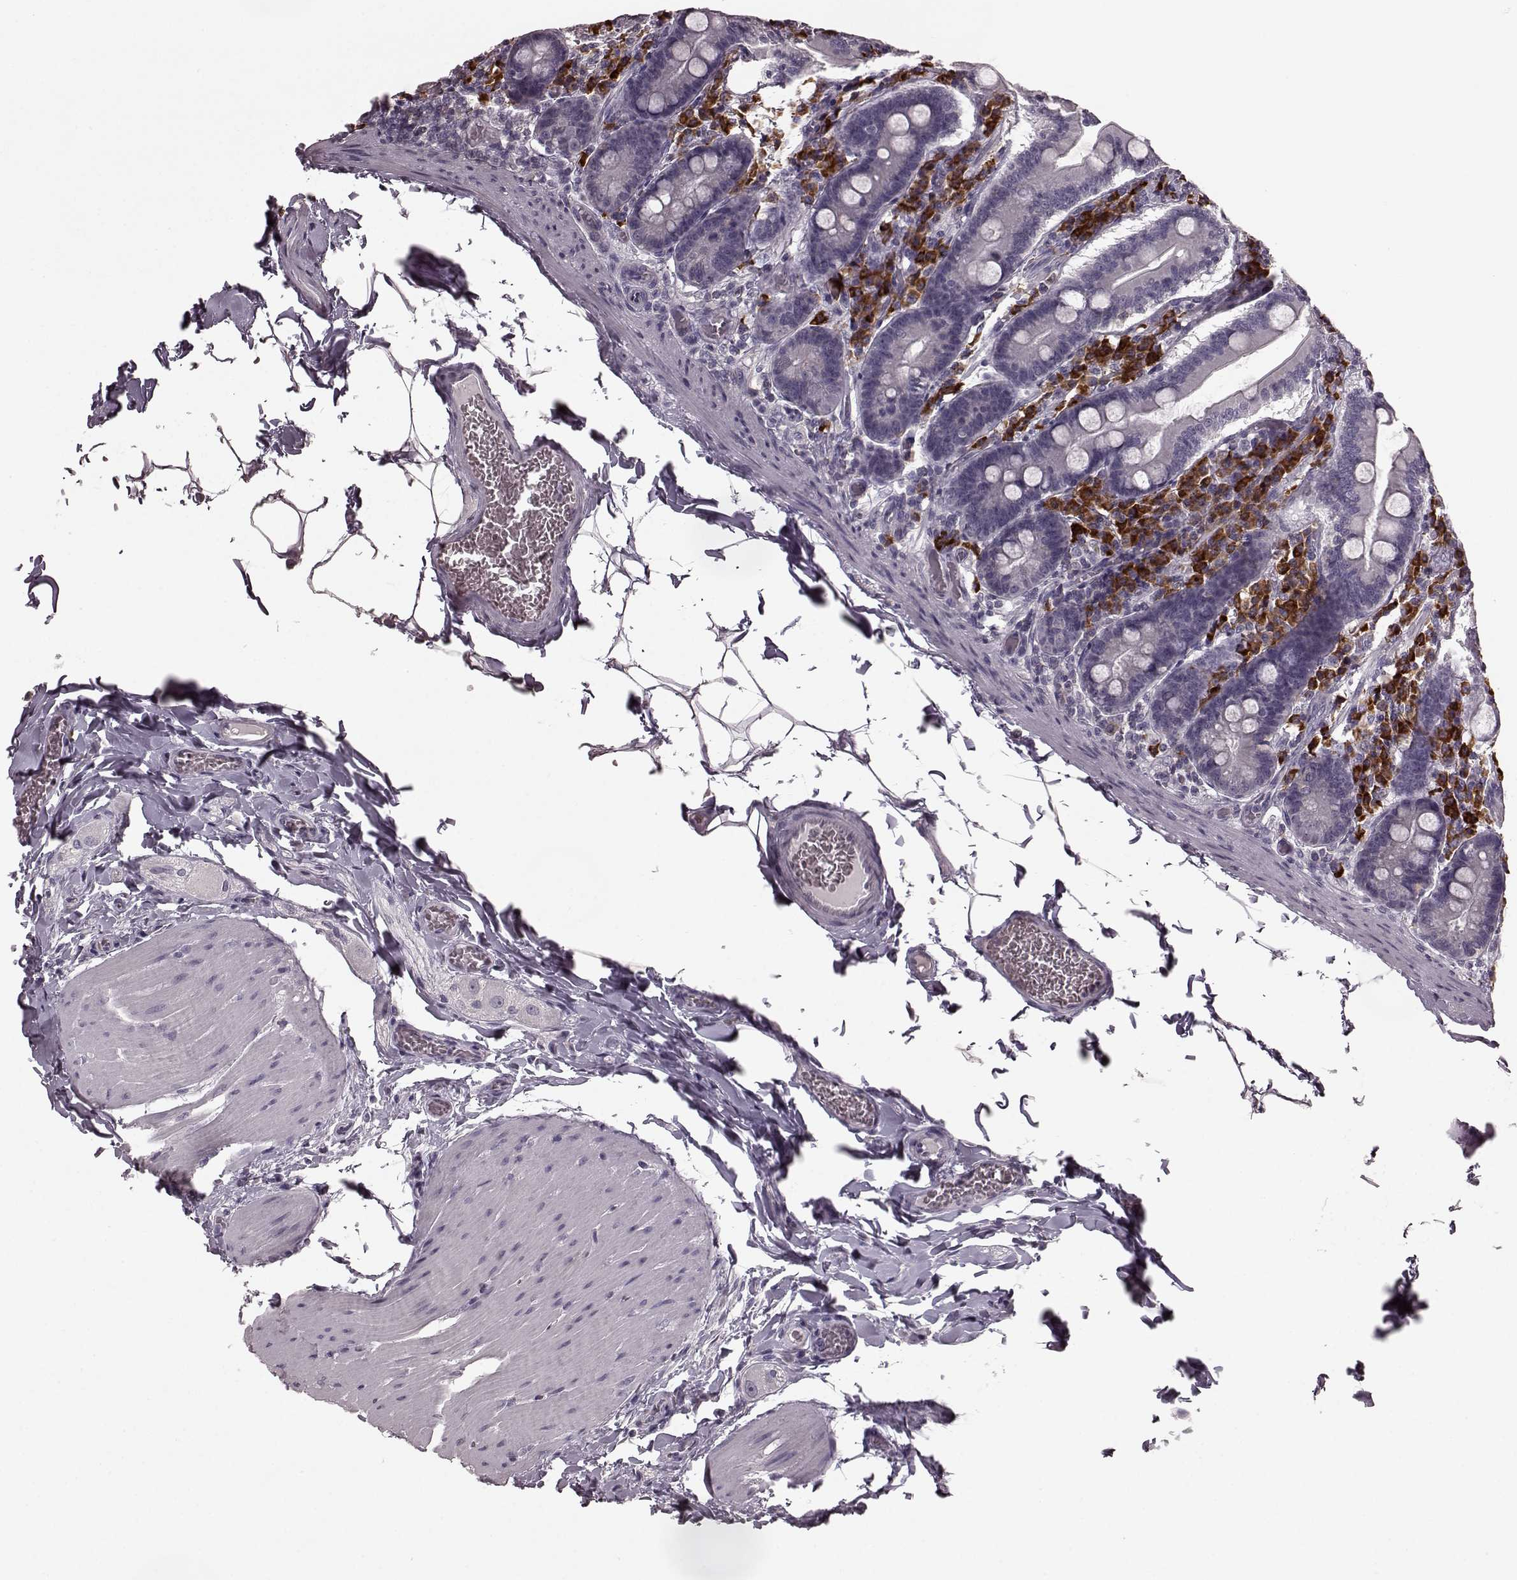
{"staining": {"intensity": "negative", "quantity": "none", "location": "none"}, "tissue": "small intestine", "cell_type": "Glandular cells", "image_type": "normal", "snomed": [{"axis": "morphology", "description": "Normal tissue, NOS"}, {"axis": "topography", "description": "Small intestine"}], "caption": "This is an IHC histopathology image of normal small intestine. There is no positivity in glandular cells.", "gene": "CD28", "patient": {"sex": "male", "age": 37}}